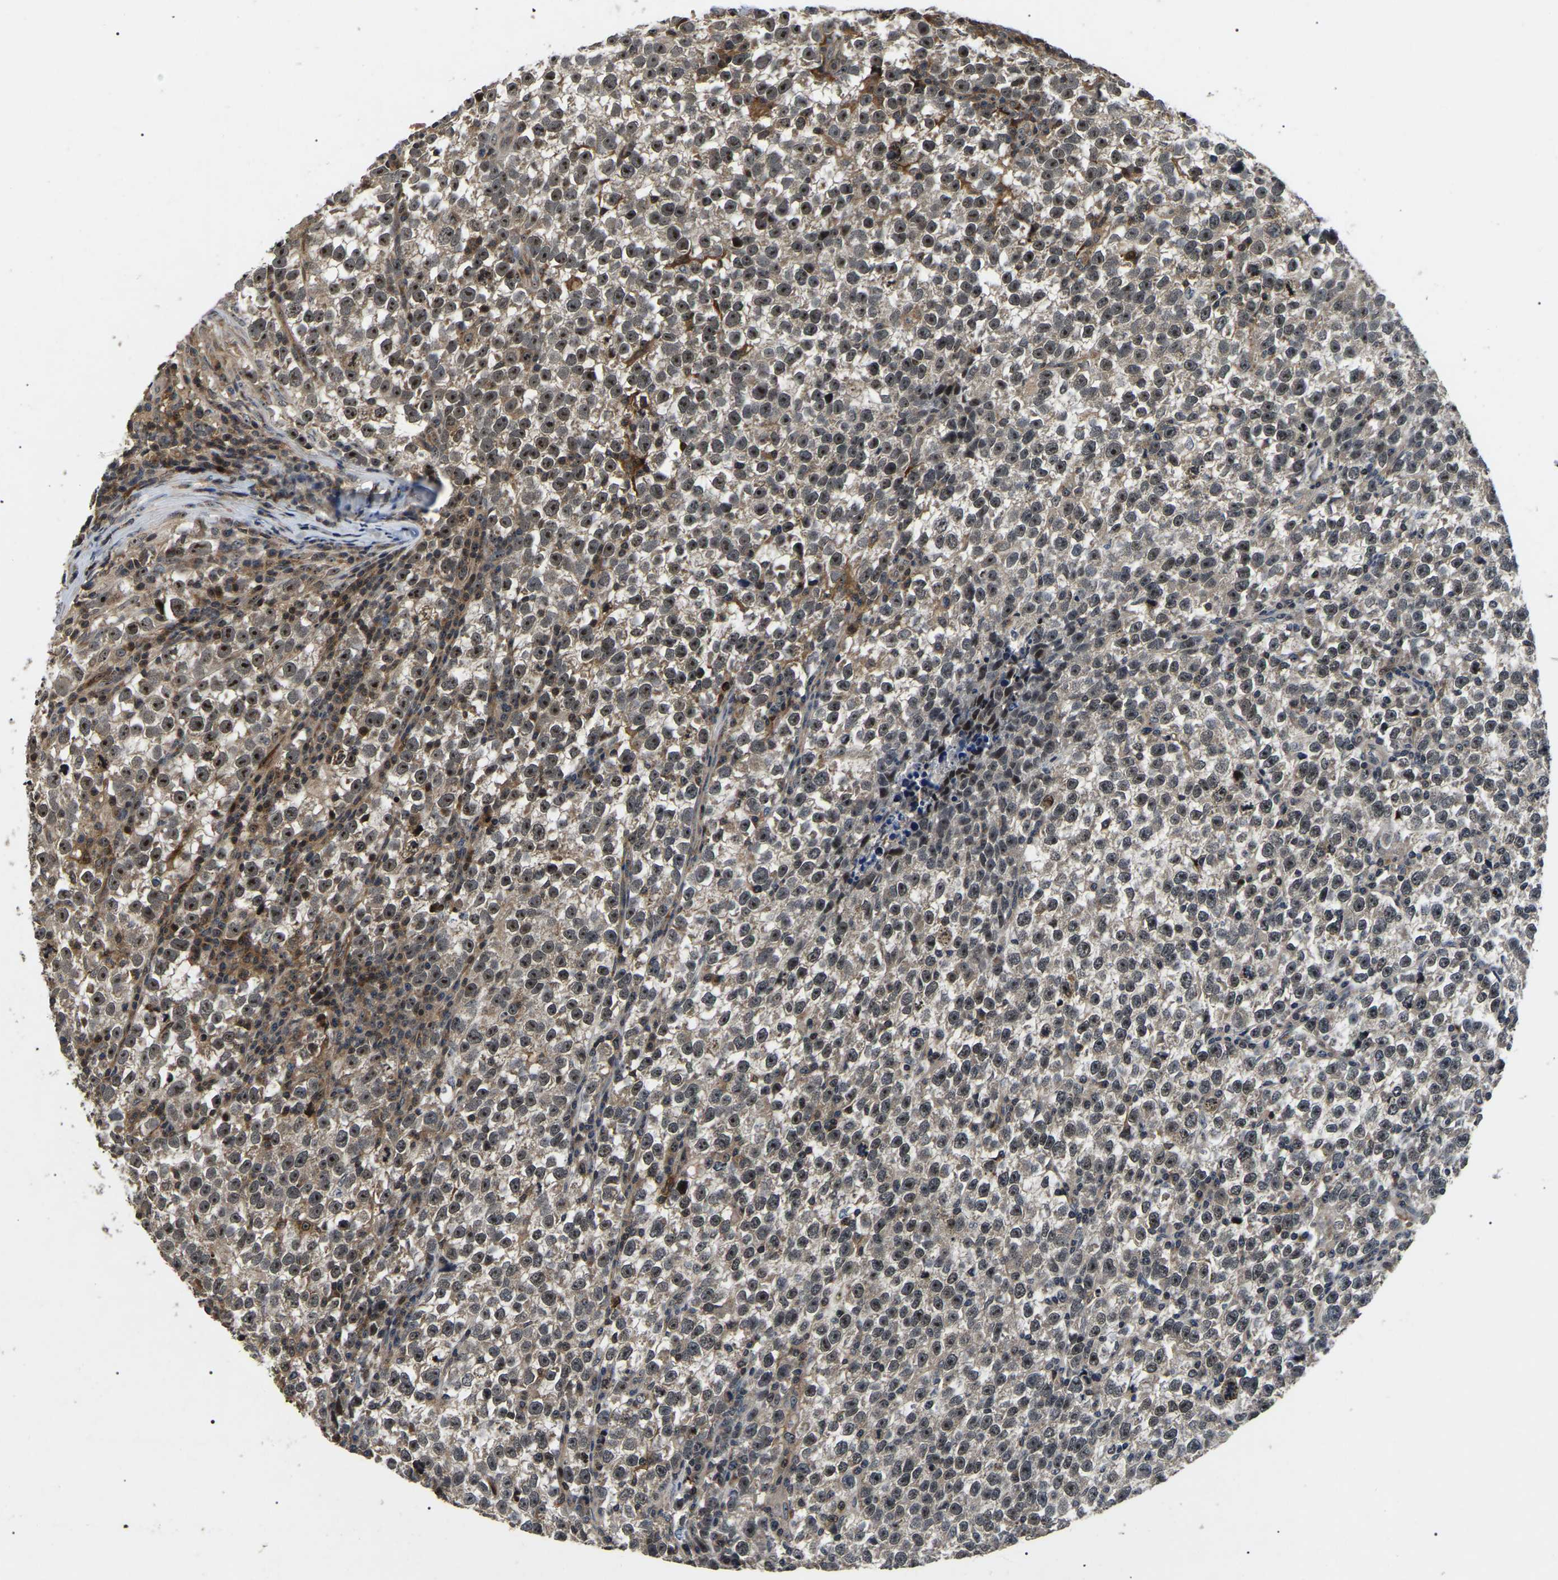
{"staining": {"intensity": "strong", "quantity": "25%-75%", "location": "nuclear"}, "tissue": "testis cancer", "cell_type": "Tumor cells", "image_type": "cancer", "snomed": [{"axis": "morphology", "description": "Normal tissue, NOS"}, {"axis": "morphology", "description": "Seminoma, NOS"}, {"axis": "topography", "description": "Testis"}], "caption": "Testis seminoma was stained to show a protein in brown. There is high levels of strong nuclear staining in approximately 25%-75% of tumor cells. The protein of interest is stained brown, and the nuclei are stained in blue (DAB (3,3'-diaminobenzidine) IHC with brightfield microscopy, high magnification).", "gene": "RBM28", "patient": {"sex": "male", "age": 43}}